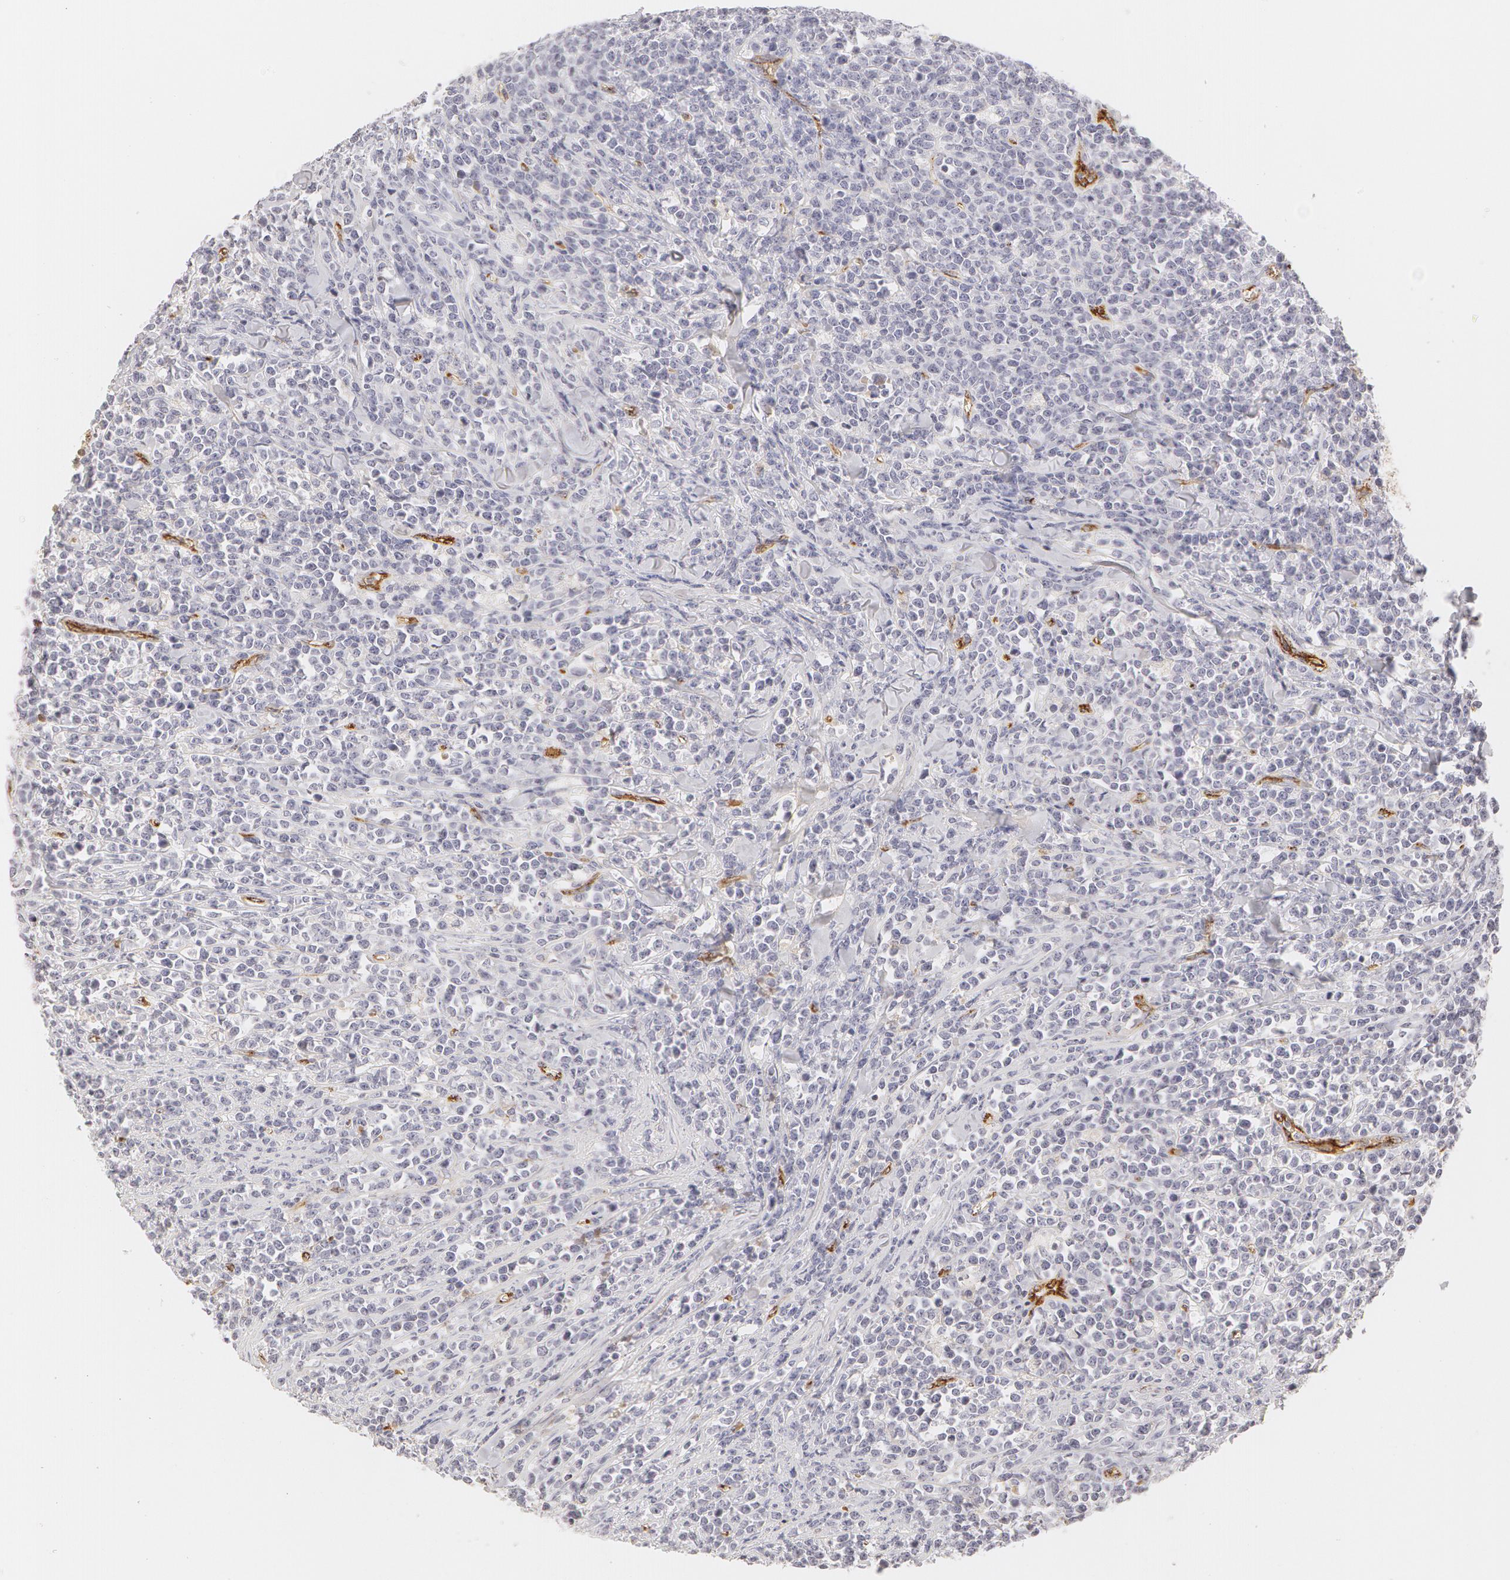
{"staining": {"intensity": "negative", "quantity": "none", "location": "none"}, "tissue": "lymphoma", "cell_type": "Tumor cells", "image_type": "cancer", "snomed": [{"axis": "morphology", "description": "Malignant lymphoma, non-Hodgkin's type, High grade"}, {"axis": "topography", "description": "Small intestine"}, {"axis": "topography", "description": "Colon"}], "caption": "Histopathology image shows no significant protein staining in tumor cells of malignant lymphoma, non-Hodgkin's type (high-grade).", "gene": "VWF", "patient": {"sex": "male", "age": 8}}